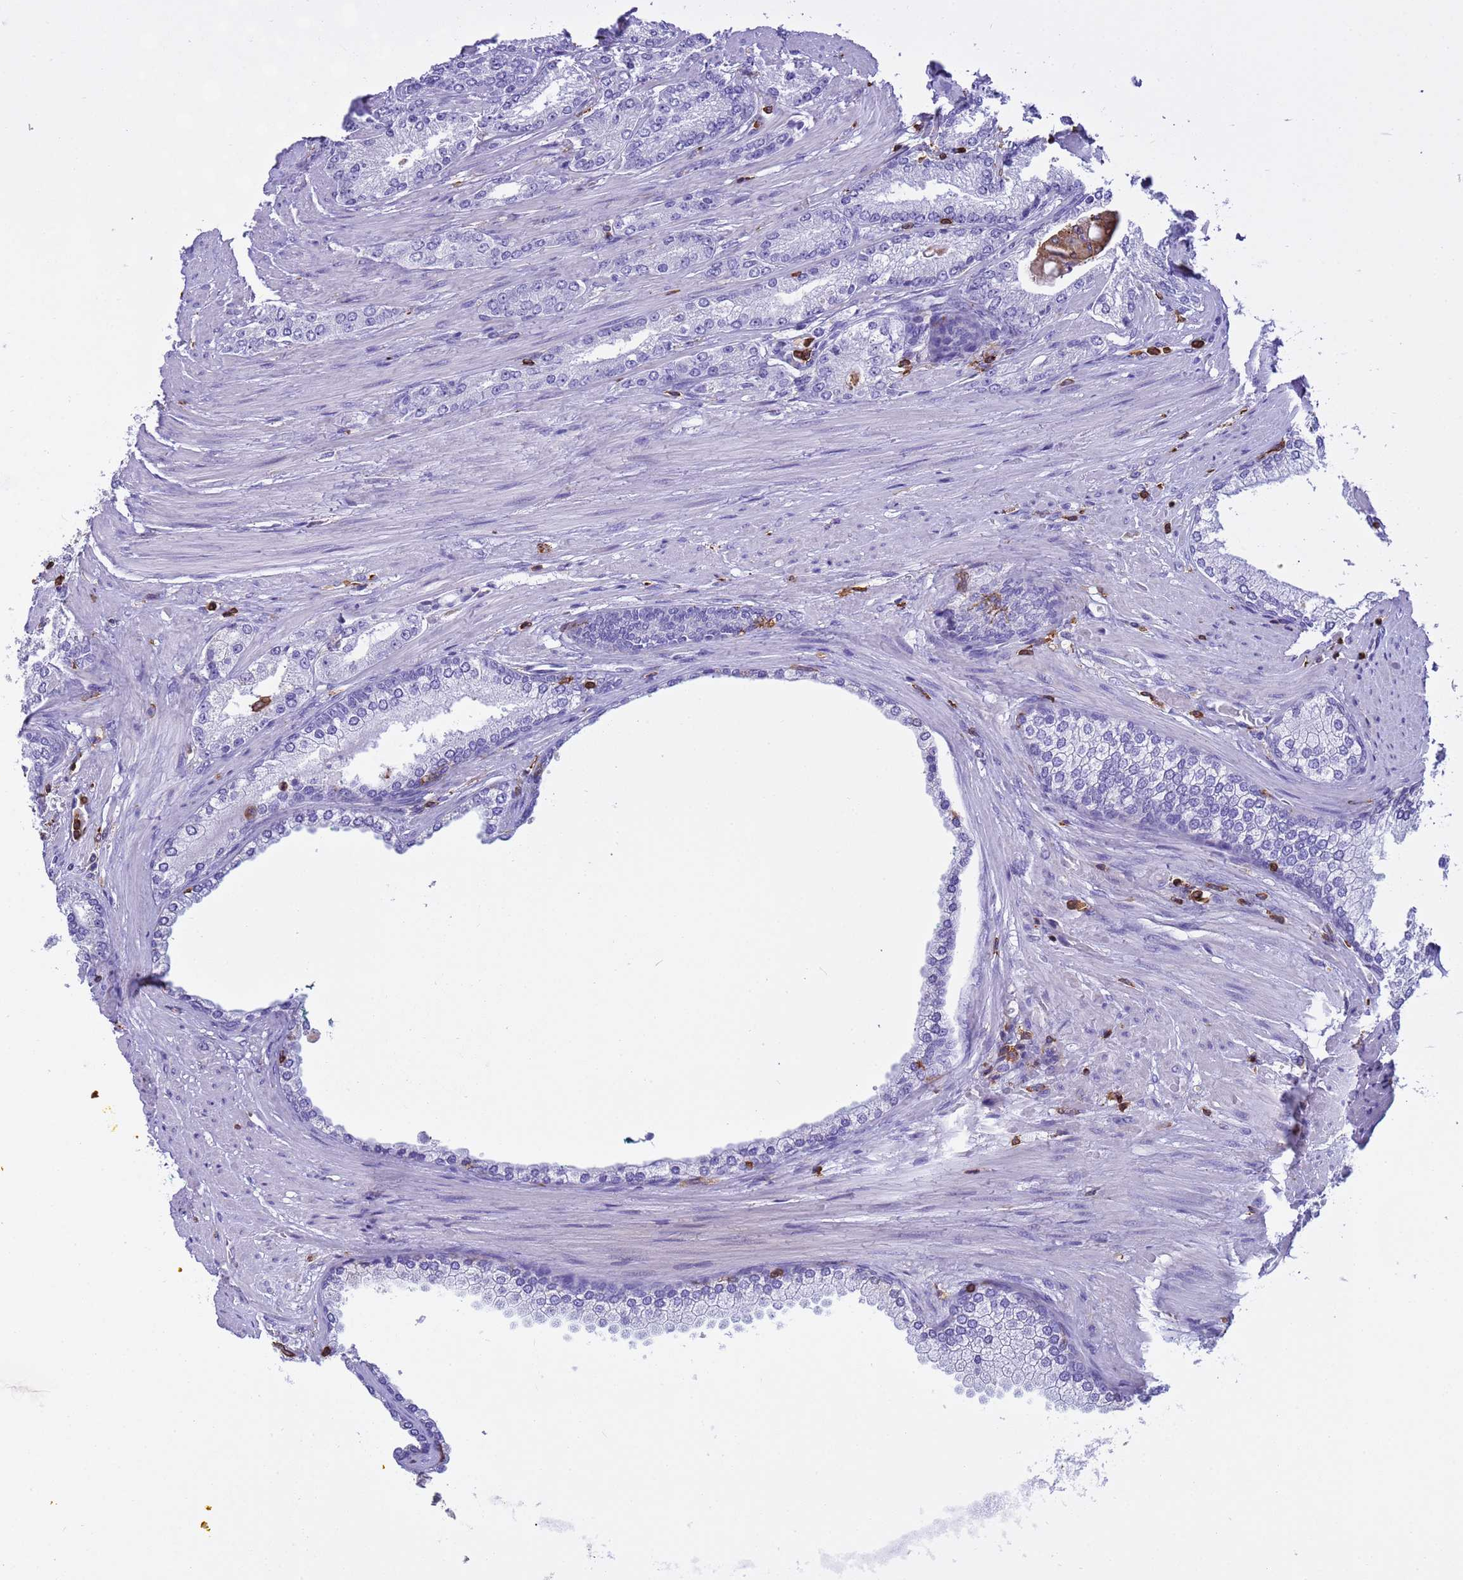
{"staining": {"intensity": "negative", "quantity": "none", "location": "none"}, "tissue": "prostate cancer", "cell_type": "Tumor cells", "image_type": "cancer", "snomed": [{"axis": "morphology", "description": "Adenocarcinoma, High grade"}, {"axis": "topography", "description": "Prostate"}], "caption": "Tumor cells are negative for brown protein staining in prostate cancer (high-grade adenocarcinoma).", "gene": "IRF5", "patient": {"sex": "male", "age": 66}}